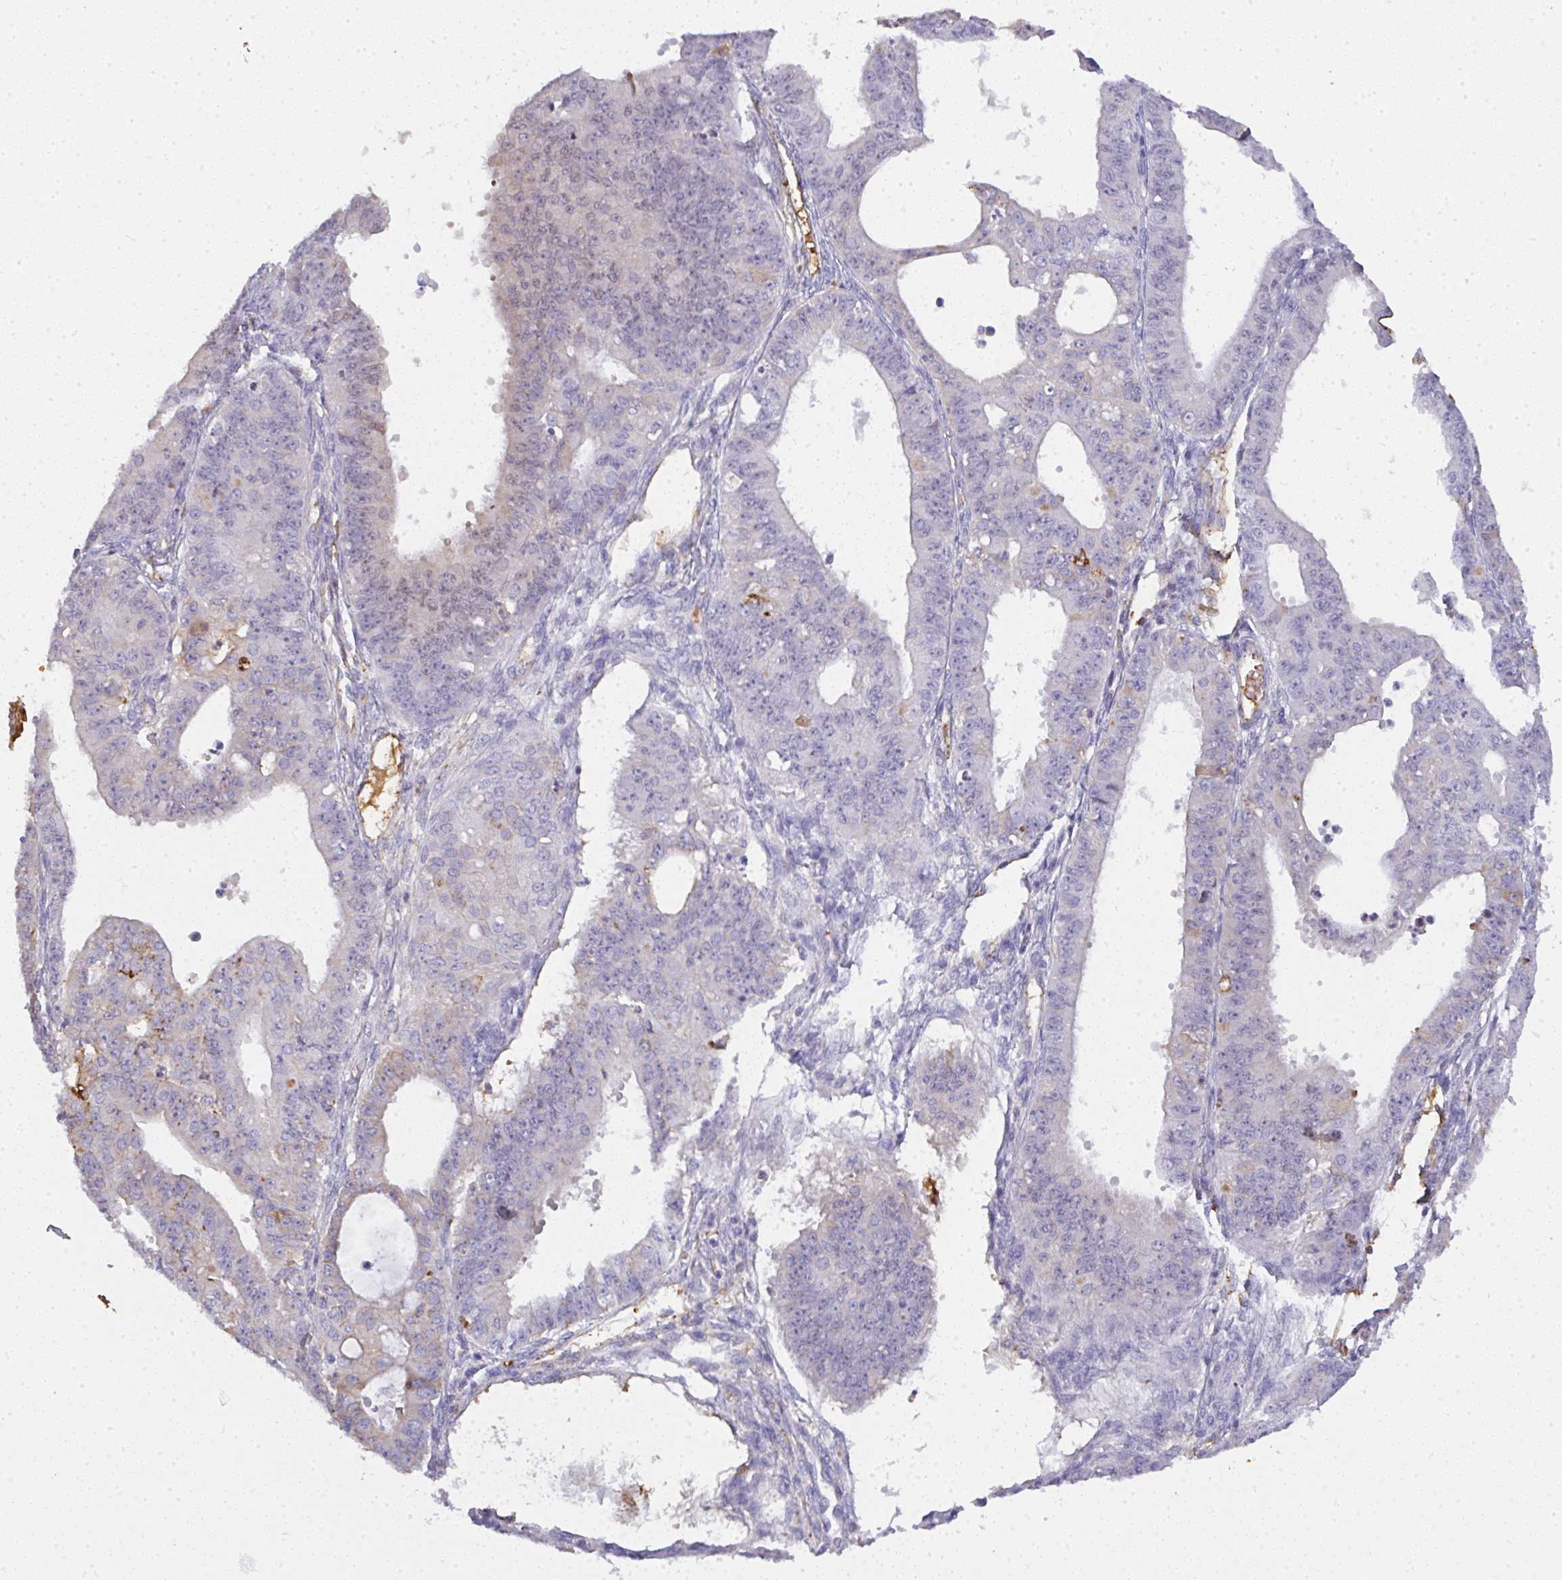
{"staining": {"intensity": "moderate", "quantity": "<25%", "location": "cytoplasmic/membranous"}, "tissue": "ovarian cancer", "cell_type": "Tumor cells", "image_type": "cancer", "snomed": [{"axis": "morphology", "description": "Carcinoma, endometroid"}, {"axis": "topography", "description": "Appendix"}, {"axis": "topography", "description": "Ovary"}], "caption": "Human ovarian endometroid carcinoma stained for a protein (brown) shows moderate cytoplasmic/membranous positive positivity in approximately <25% of tumor cells.", "gene": "SMYD5", "patient": {"sex": "female", "age": 42}}